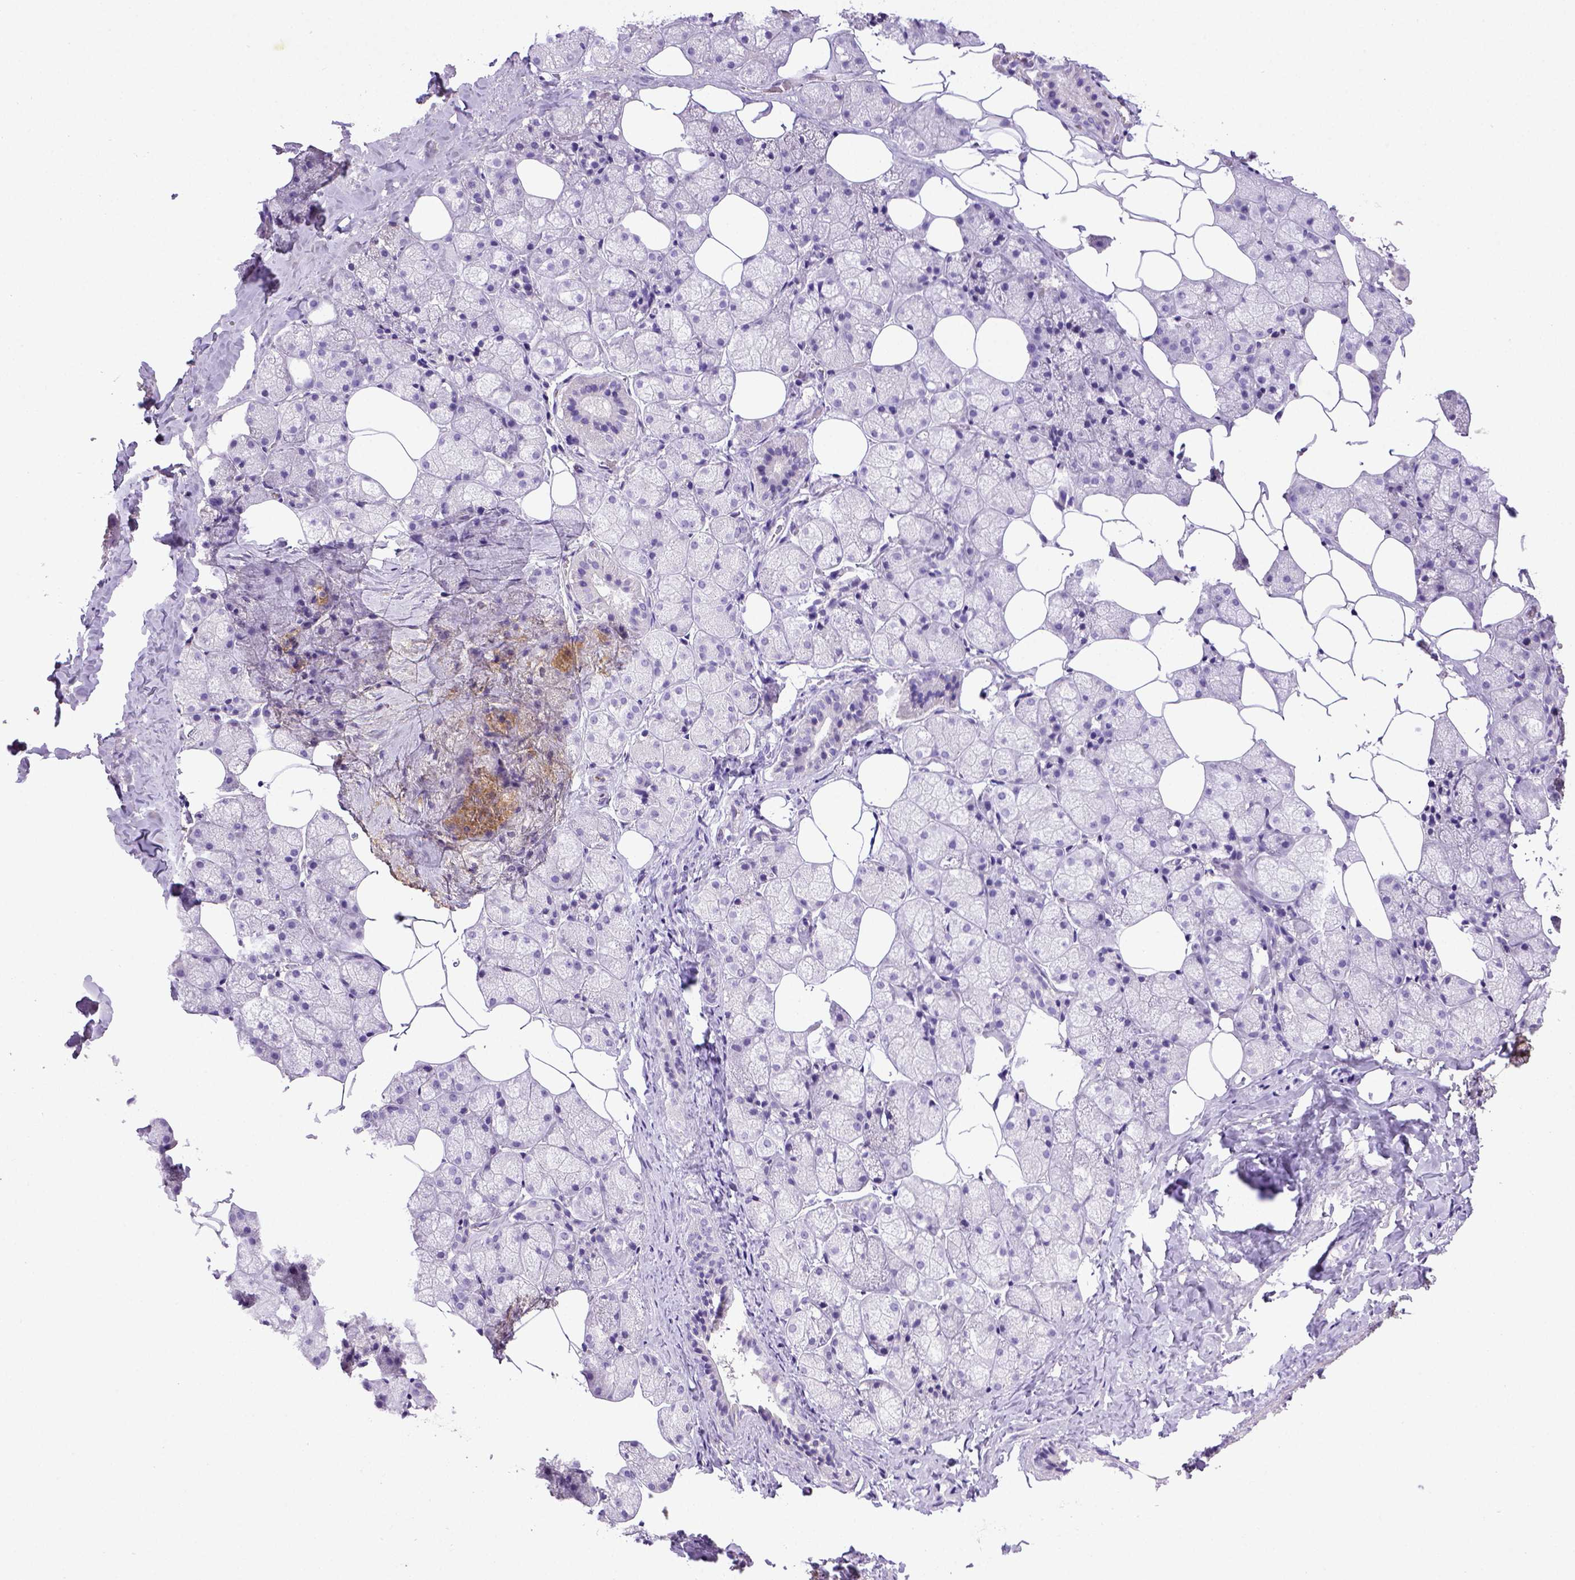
{"staining": {"intensity": "negative", "quantity": "none", "location": "none"}, "tissue": "salivary gland", "cell_type": "Glandular cells", "image_type": "normal", "snomed": [{"axis": "morphology", "description": "Normal tissue, NOS"}, {"axis": "topography", "description": "Salivary gland"}], "caption": "The histopathology image demonstrates no staining of glandular cells in unremarkable salivary gland.", "gene": "ITIH4", "patient": {"sex": "male", "age": 38}}